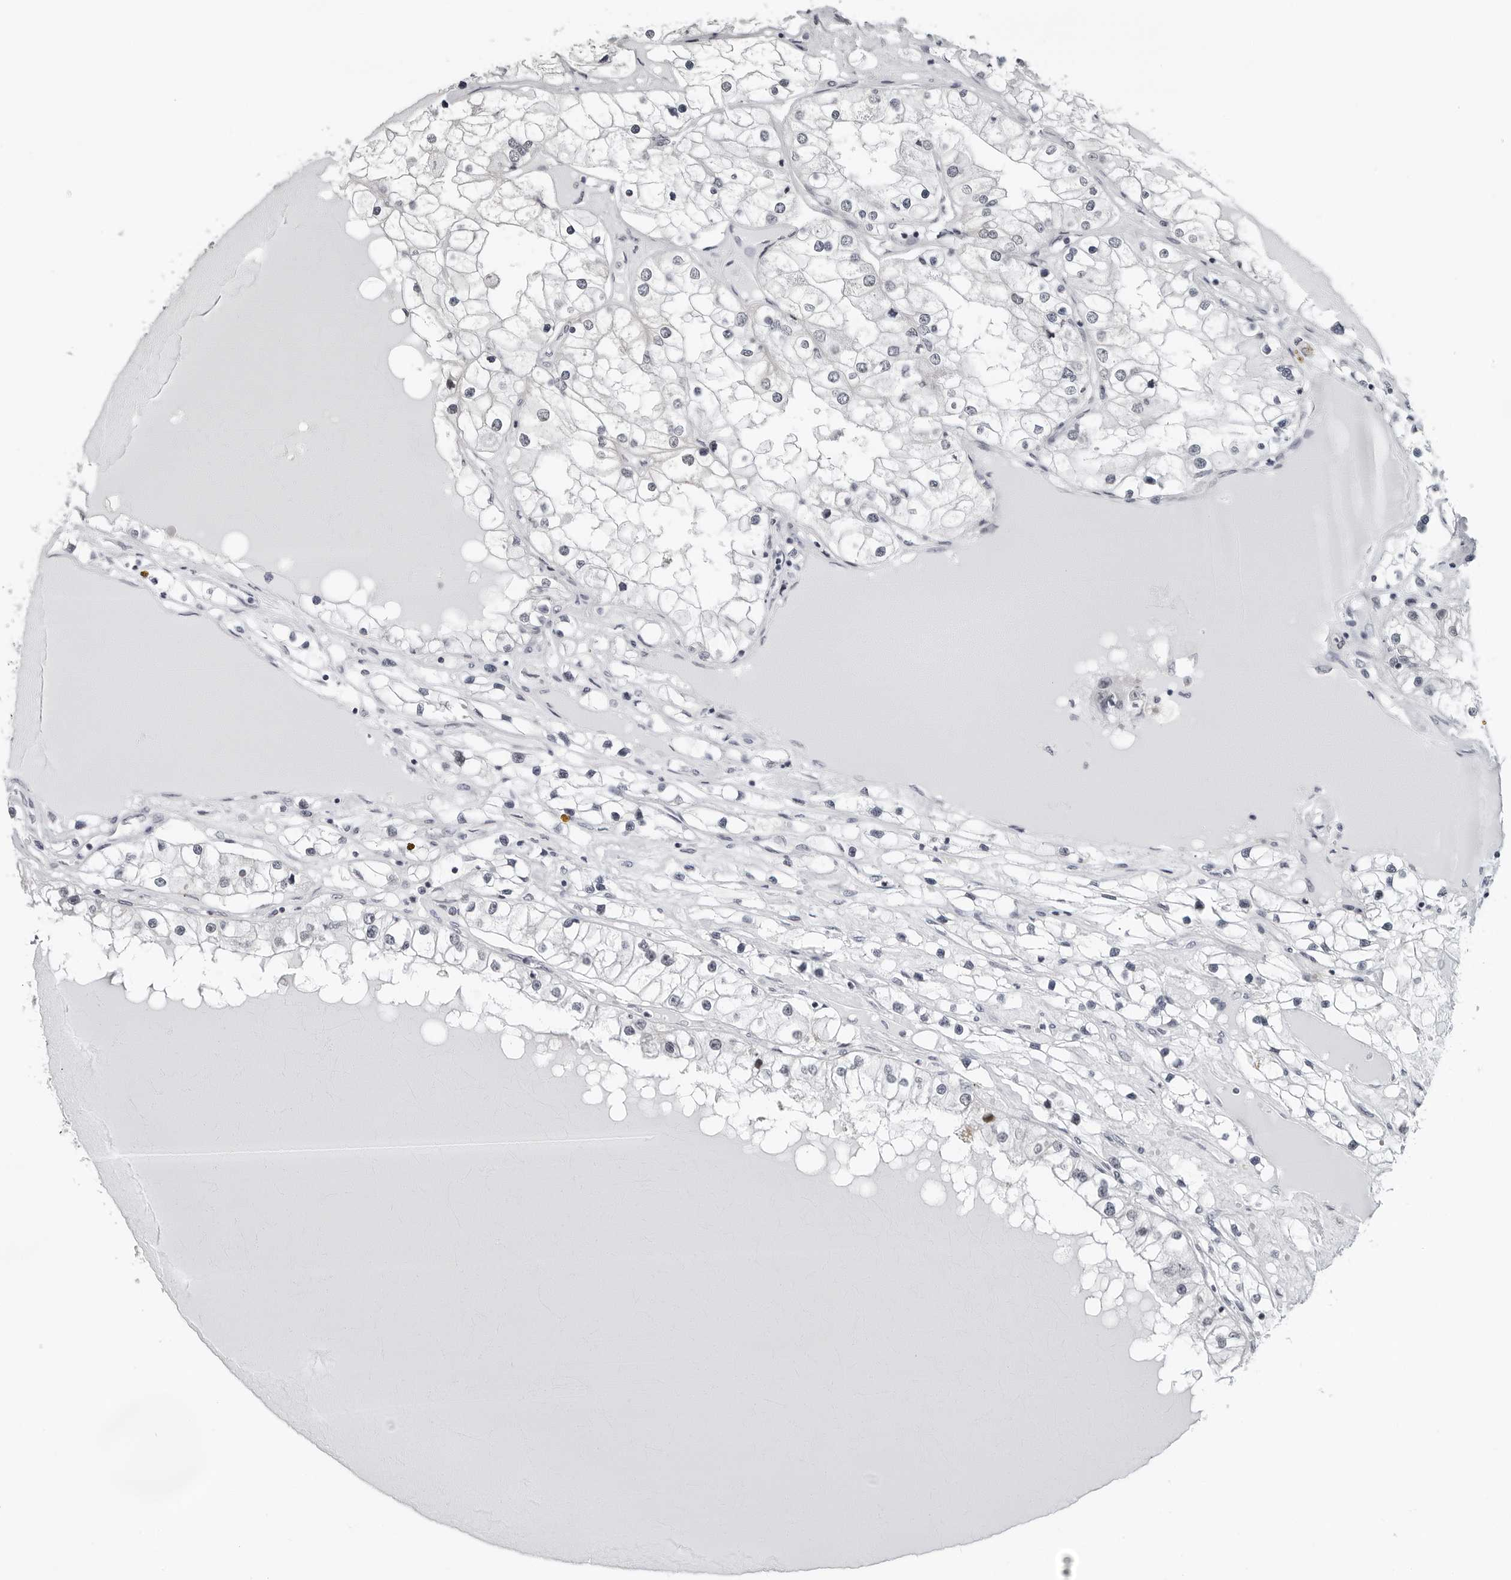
{"staining": {"intensity": "negative", "quantity": "none", "location": "none"}, "tissue": "renal cancer", "cell_type": "Tumor cells", "image_type": "cancer", "snomed": [{"axis": "morphology", "description": "Adenocarcinoma, NOS"}, {"axis": "topography", "description": "Kidney"}], "caption": "Histopathology image shows no protein expression in tumor cells of adenocarcinoma (renal) tissue. (DAB (3,3'-diaminobenzidine) immunohistochemistry, high magnification).", "gene": "PPP1R42", "patient": {"sex": "male", "age": 68}}